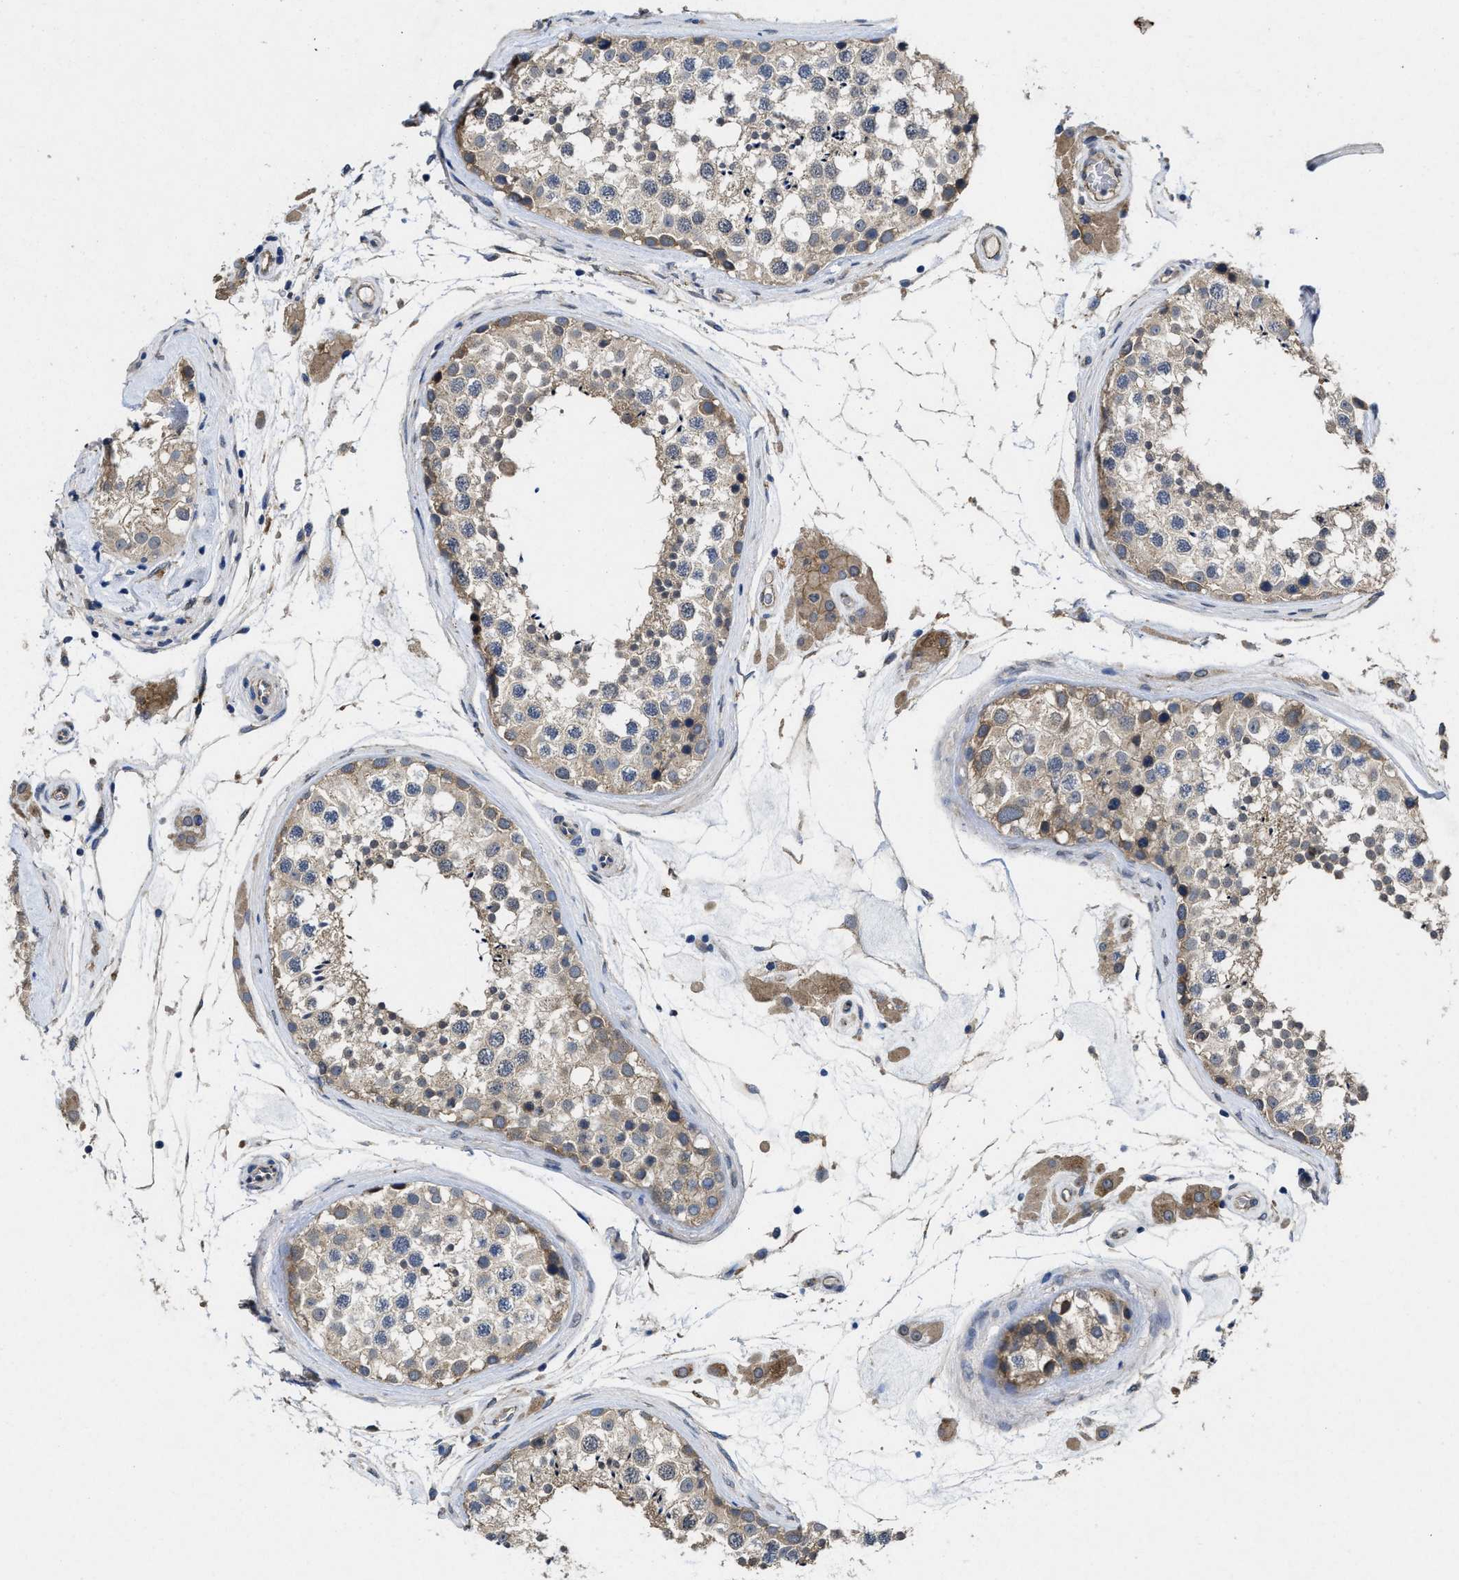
{"staining": {"intensity": "weak", "quantity": ">75%", "location": "cytoplasmic/membranous"}, "tissue": "testis", "cell_type": "Cells in seminiferous ducts", "image_type": "normal", "snomed": [{"axis": "morphology", "description": "Normal tissue, NOS"}, {"axis": "topography", "description": "Testis"}], "caption": "Normal testis exhibits weak cytoplasmic/membranous expression in approximately >75% of cells in seminiferous ducts, visualized by immunohistochemistry. (Brightfield microscopy of DAB IHC at high magnification).", "gene": "PKD2", "patient": {"sex": "male", "age": 46}}